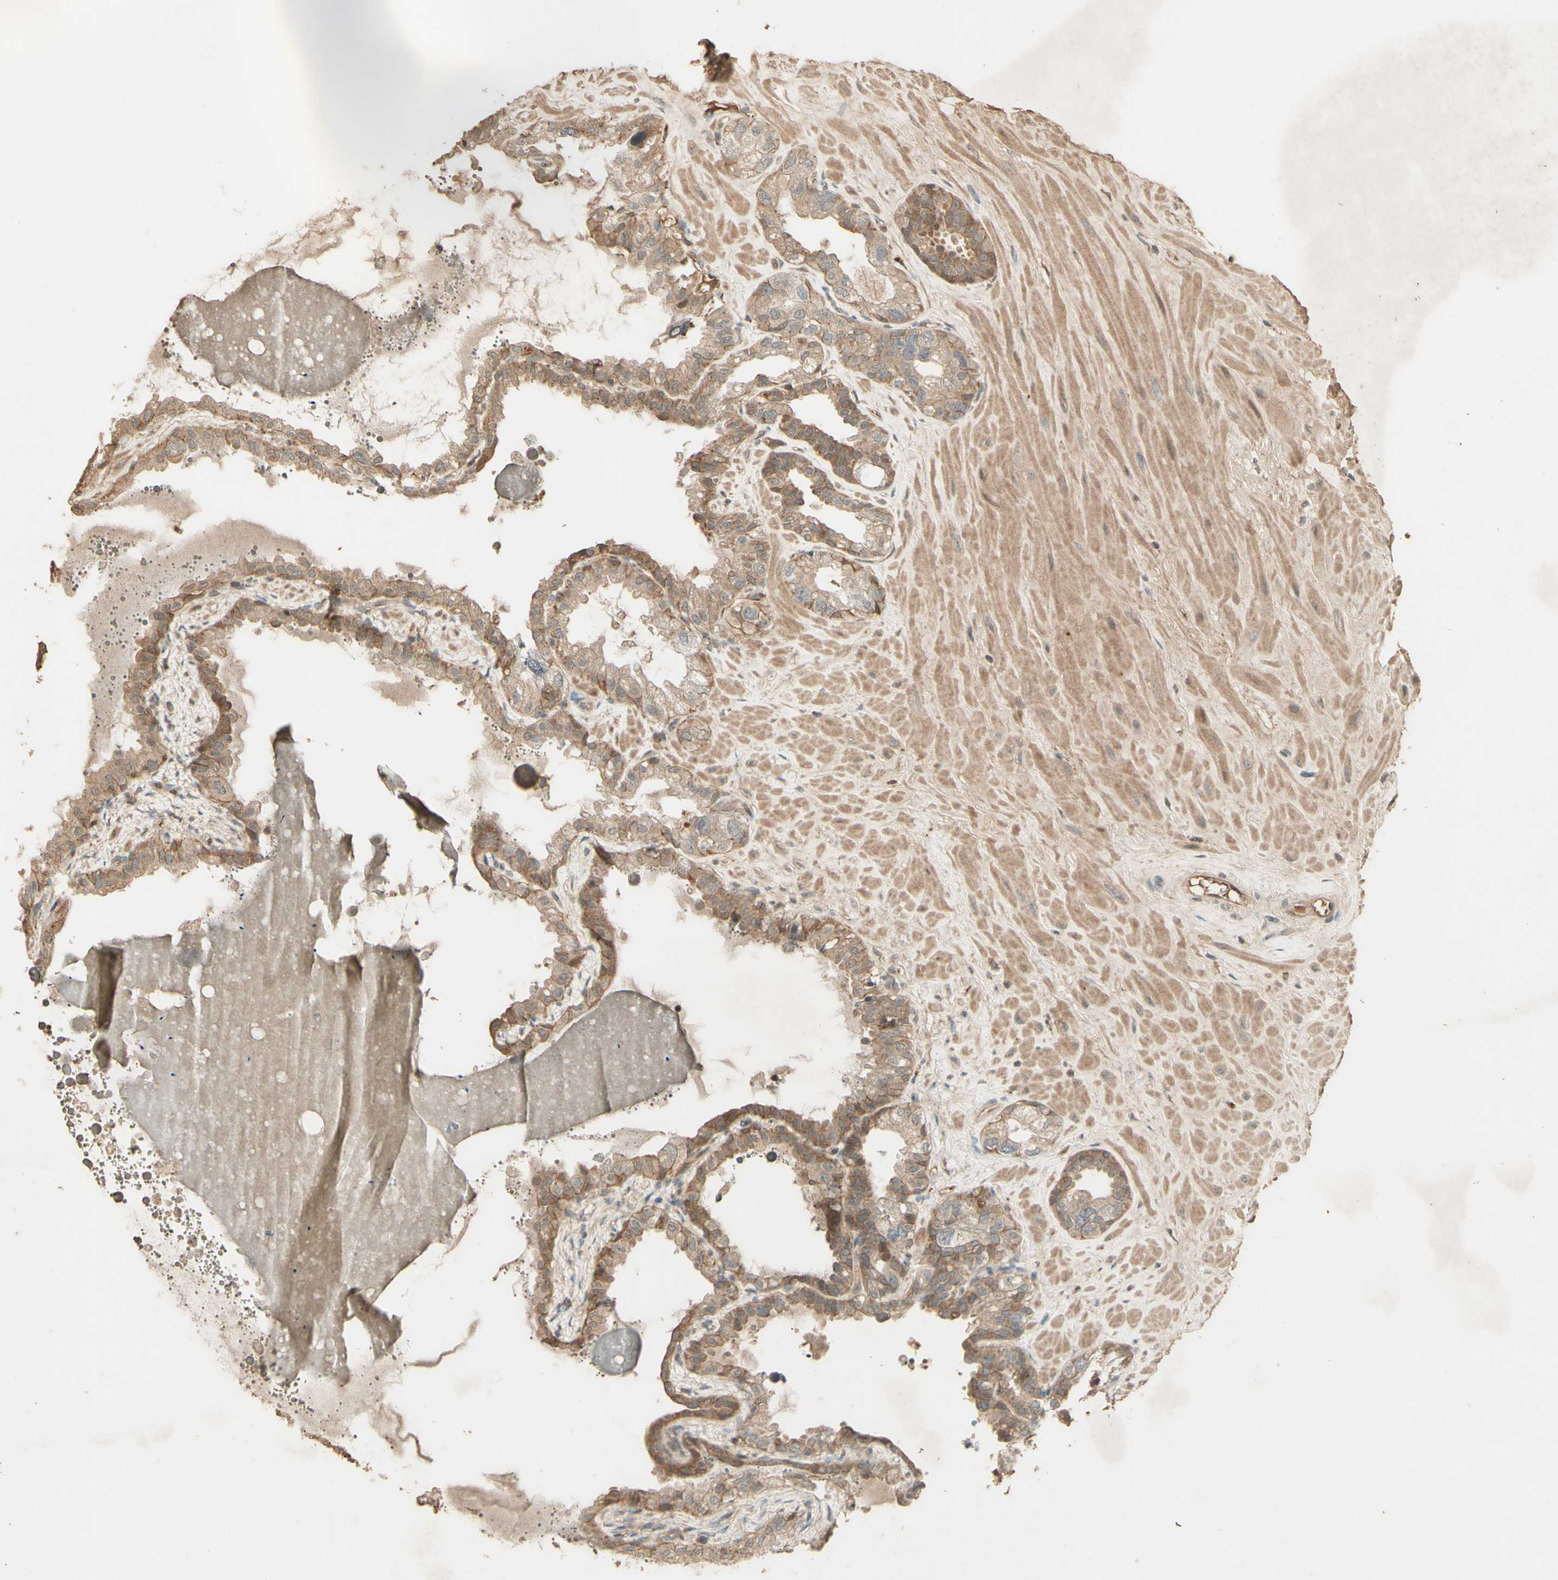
{"staining": {"intensity": "moderate", "quantity": ">75%", "location": "cytoplasmic/membranous"}, "tissue": "seminal vesicle", "cell_type": "Glandular cells", "image_type": "normal", "snomed": [{"axis": "morphology", "description": "Normal tissue, NOS"}, {"axis": "topography", "description": "Seminal veicle"}], "caption": "Brown immunohistochemical staining in normal human seminal vesicle exhibits moderate cytoplasmic/membranous staining in about >75% of glandular cells.", "gene": "SMAD9", "patient": {"sex": "male", "age": 68}}